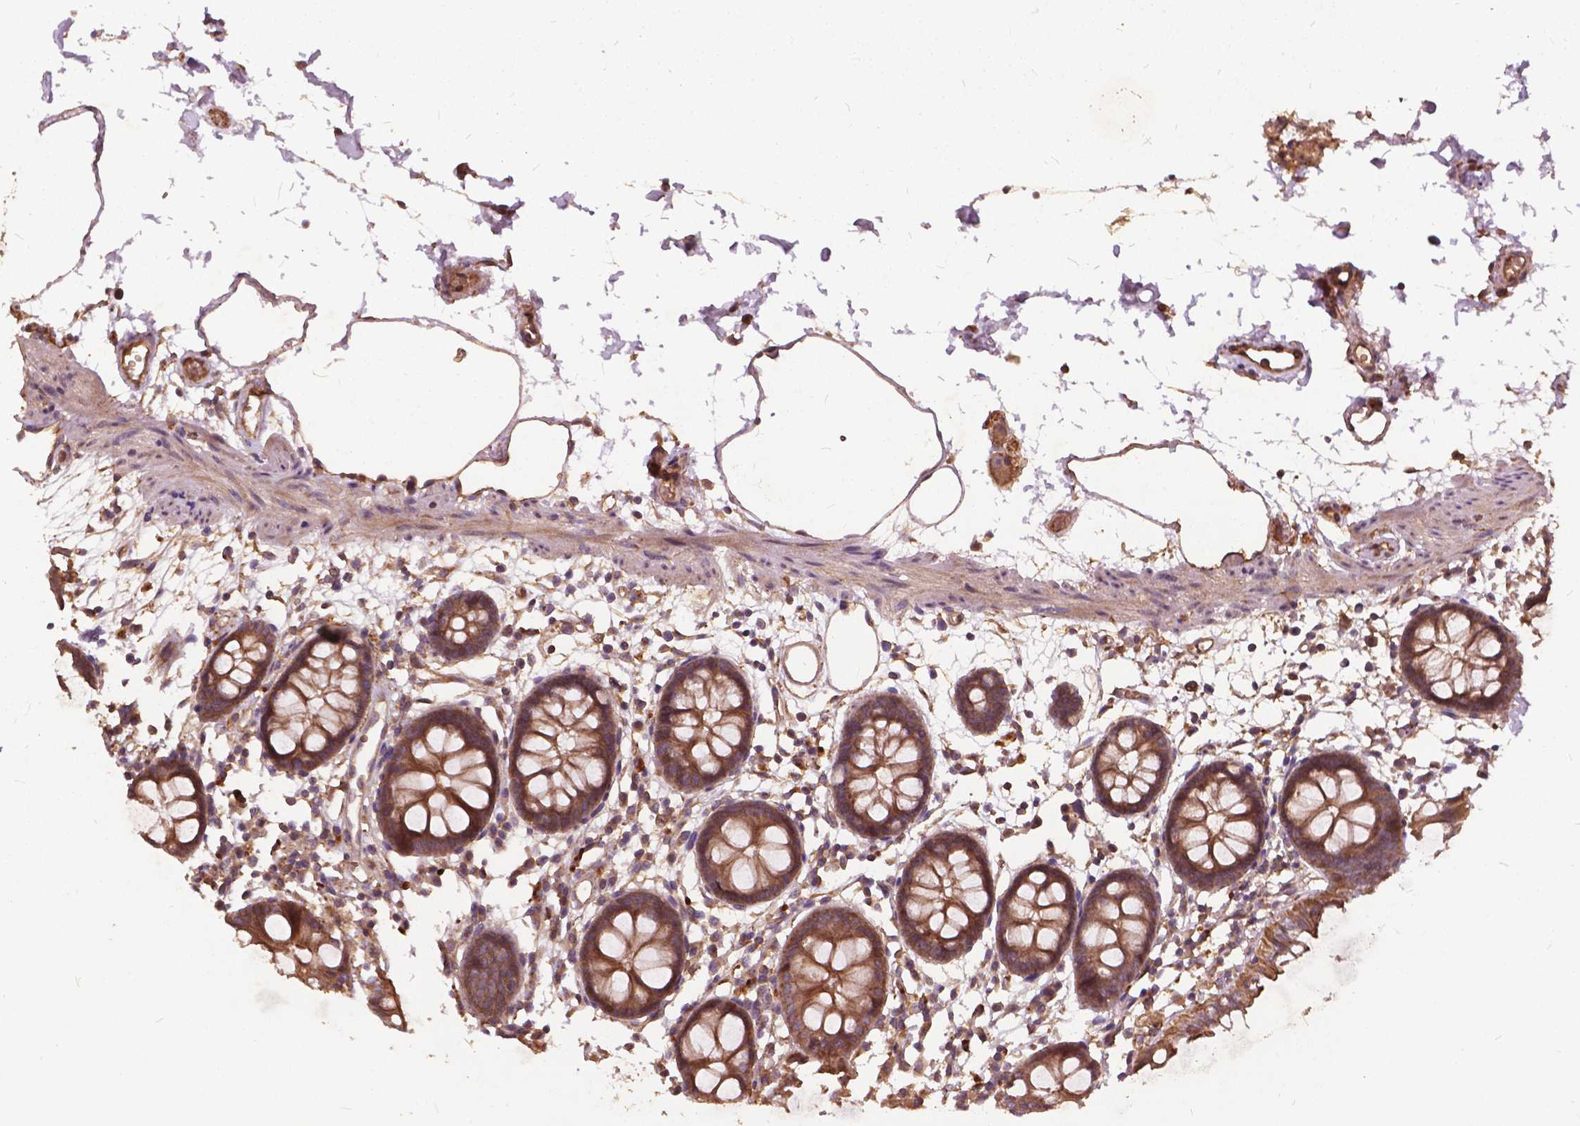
{"staining": {"intensity": "moderate", "quantity": ">75%", "location": "cytoplasmic/membranous"}, "tissue": "colon", "cell_type": "Endothelial cells", "image_type": "normal", "snomed": [{"axis": "morphology", "description": "Normal tissue, NOS"}, {"axis": "topography", "description": "Colon"}], "caption": "Immunohistochemical staining of unremarkable colon exhibits >75% levels of moderate cytoplasmic/membranous protein expression in about >75% of endothelial cells. The staining is performed using DAB (3,3'-diaminobenzidine) brown chromogen to label protein expression. The nuclei are counter-stained blue using hematoxylin.", "gene": "UBXN2A", "patient": {"sex": "female", "age": 84}}